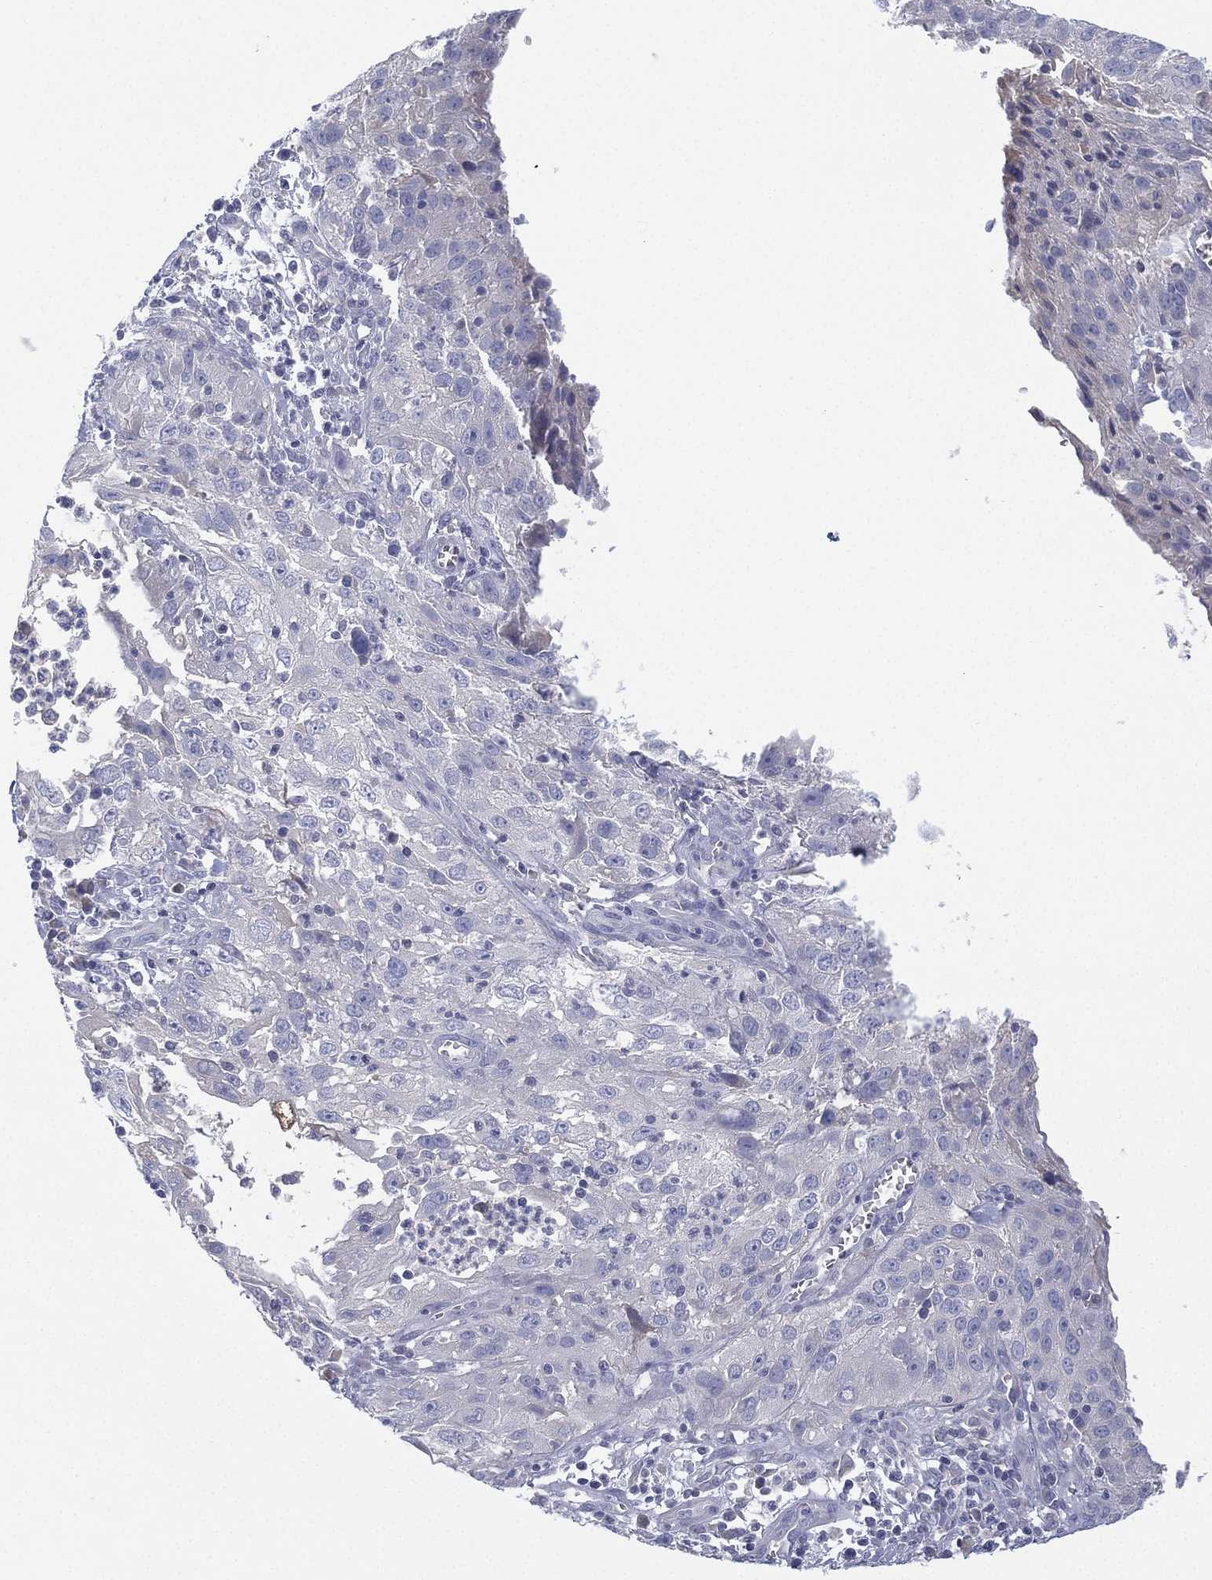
{"staining": {"intensity": "negative", "quantity": "none", "location": "none"}, "tissue": "cervical cancer", "cell_type": "Tumor cells", "image_type": "cancer", "snomed": [{"axis": "morphology", "description": "Squamous cell carcinoma, NOS"}, {"axis": "topography", "description": "Cervix"}], "caption": "IHC micrograph of cervical cancer stained for a protein (brown), which displays no positivity in tumor cells. The staining was performed using DAB (3,3'-diaminobenzidine) to visualize the protein expression in brown, while the nuclei were stained in blue with hematoxylin (Magnification: 20x).", "gene": "CYP2D6", "patient": {"sex": "female", "age": 32}}